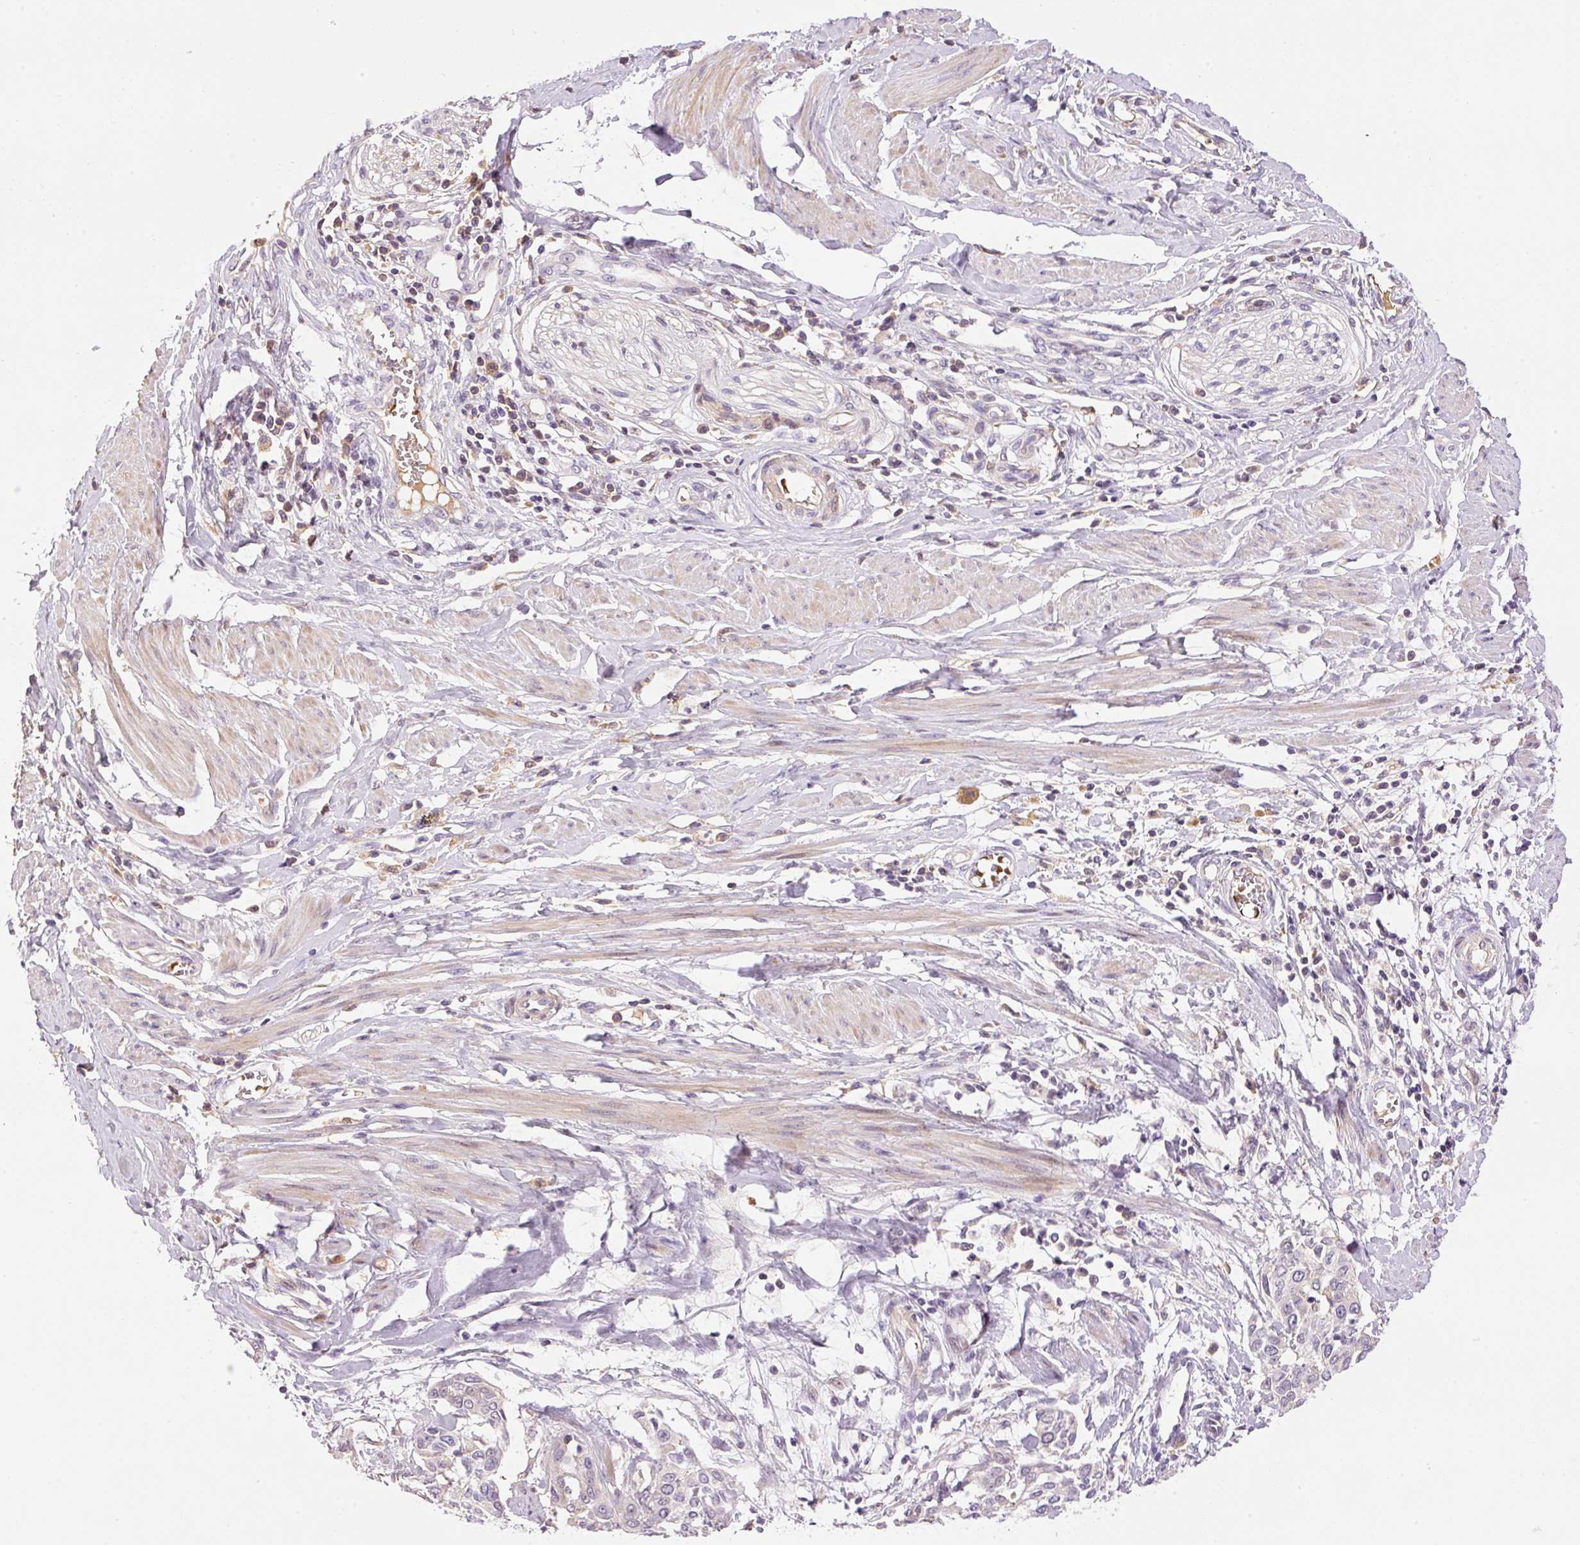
{"staining": {"intensity": "negative", "quantity": "none", "location": "none"}, "tissue": "cervical cancer", "cell_type": "Tumor cells", "image_type": "cancer", "snomed": [{"axis": "morphology", "description": "Squamous cell carcinoma, NOS"}, {"axis": "topography", "description": "Cervix"}], "caption": "This image is of cervical cancer stained with immunohistochemistry (IHC) to label a protein in brown with the nuclei are counter-stained blue. There is no expression in tumor cells. (Brightfield microscopy of DAB (3,3'-diaminobenzidine) immunohistochemistry at high magnification).", "gene": "CMTM8", "patient": {"sex": "female", "age": 44}}